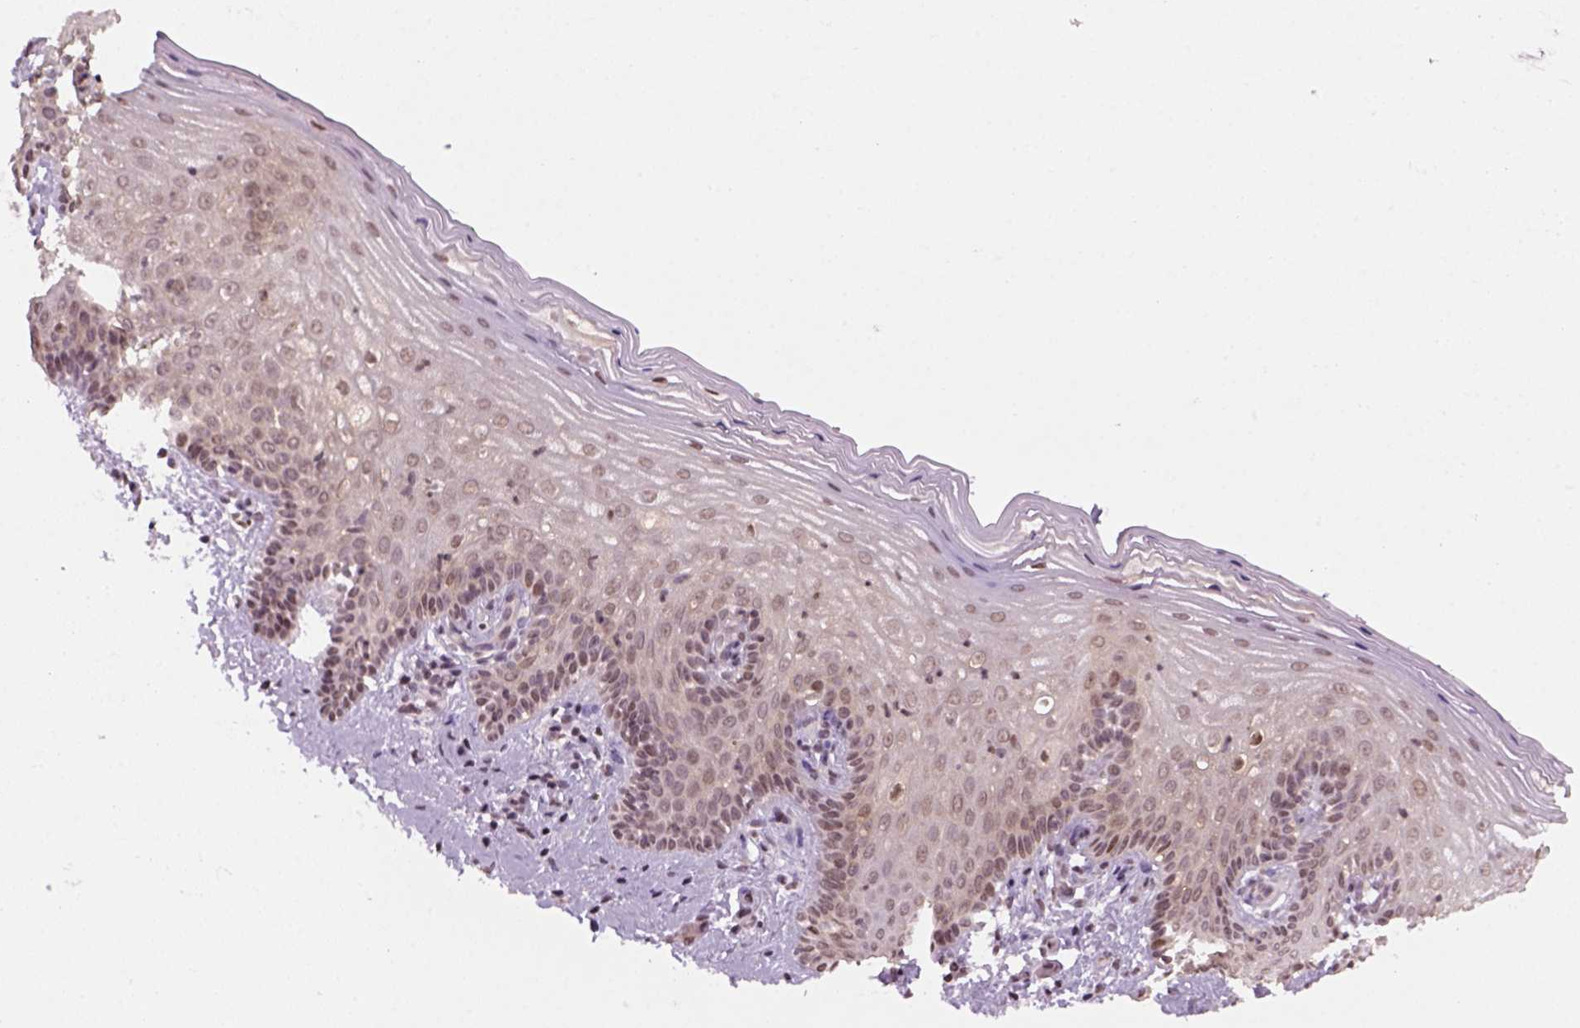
{"staining": {"intensity": "weak", "quantity": "25%-75%", "location": "nuclear"}, "tissue": "vagina", "cell_type": "Squamous epithelial cells", "image_type": "normal", "snomed": [{"axis": "morphology", "description": "Normal tissue, NOS"}, {"axis": "topography", "description": "Vagina"}], "caption": "An immunohistochemistry (IHC) histopathology image of unremarkable tissue is shown. Protein staining in brown highlights weak nuclear positivity in vagina within squamous epithelial cells.", "gene": "GOT1", "patient": {"sex": "female", "age": 45}}